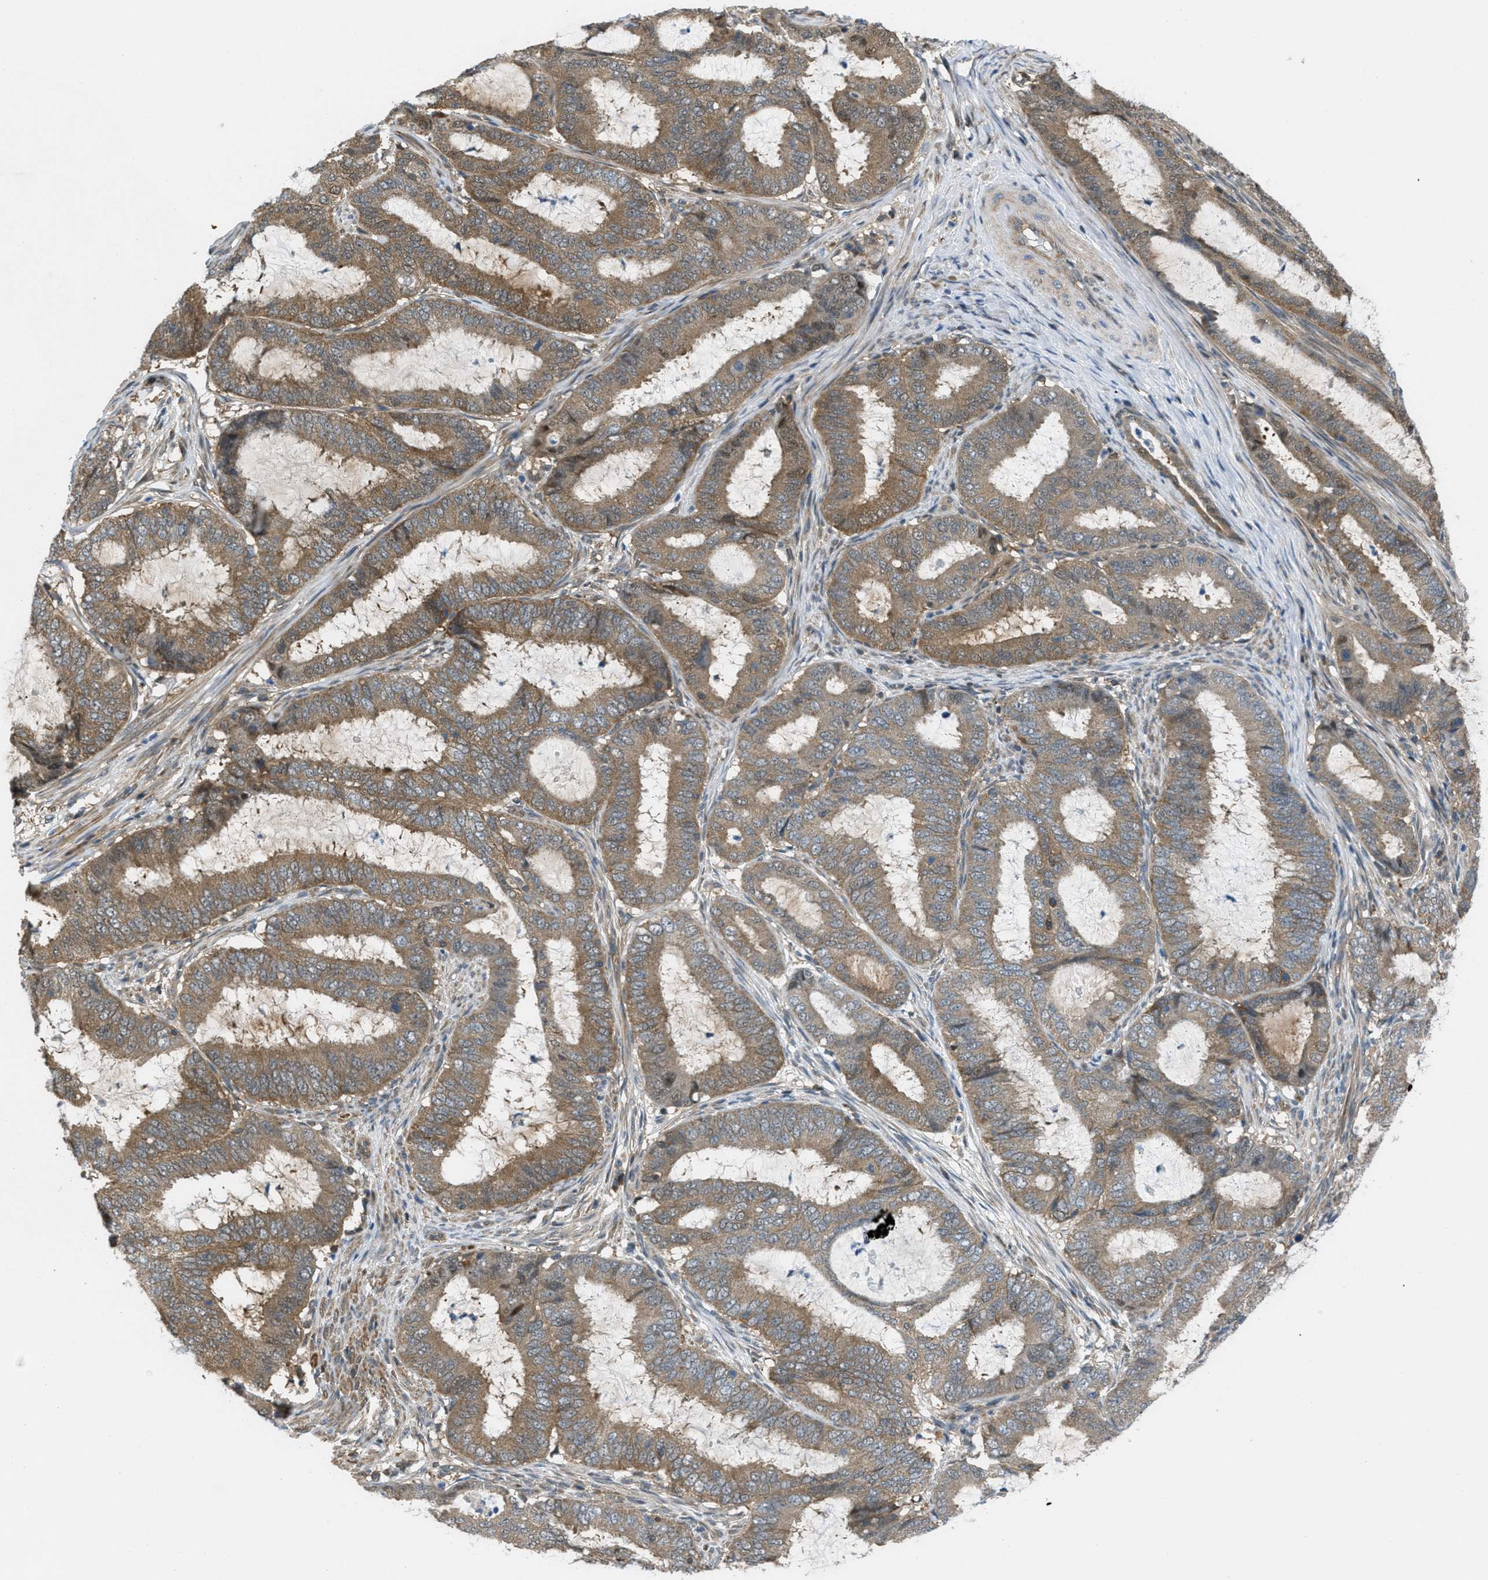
{"staining": {"intensity": "moderate", "quantity": ">75%", "location": "cytoplasmic/membranous"}, "tissue": "endometrial cancer", "cell_type": "Tumor cells", "image_type": "cancer", "snomed": [{"axis": "morphology", "description": "Adenocarcinoma, NOS"}, {"axis": "topography", "description": "Endometrium"}], "caption": "Moderate cytoplasmic/membranous positivity is appreciated in approximately >75% of tumor cells in endometrial adenocarcinoma. (Brightfield microscopy of DAB IHC at high magnification).", "gene": "PIP5K1C", "patient": {"sex": "female", "age": 70}}